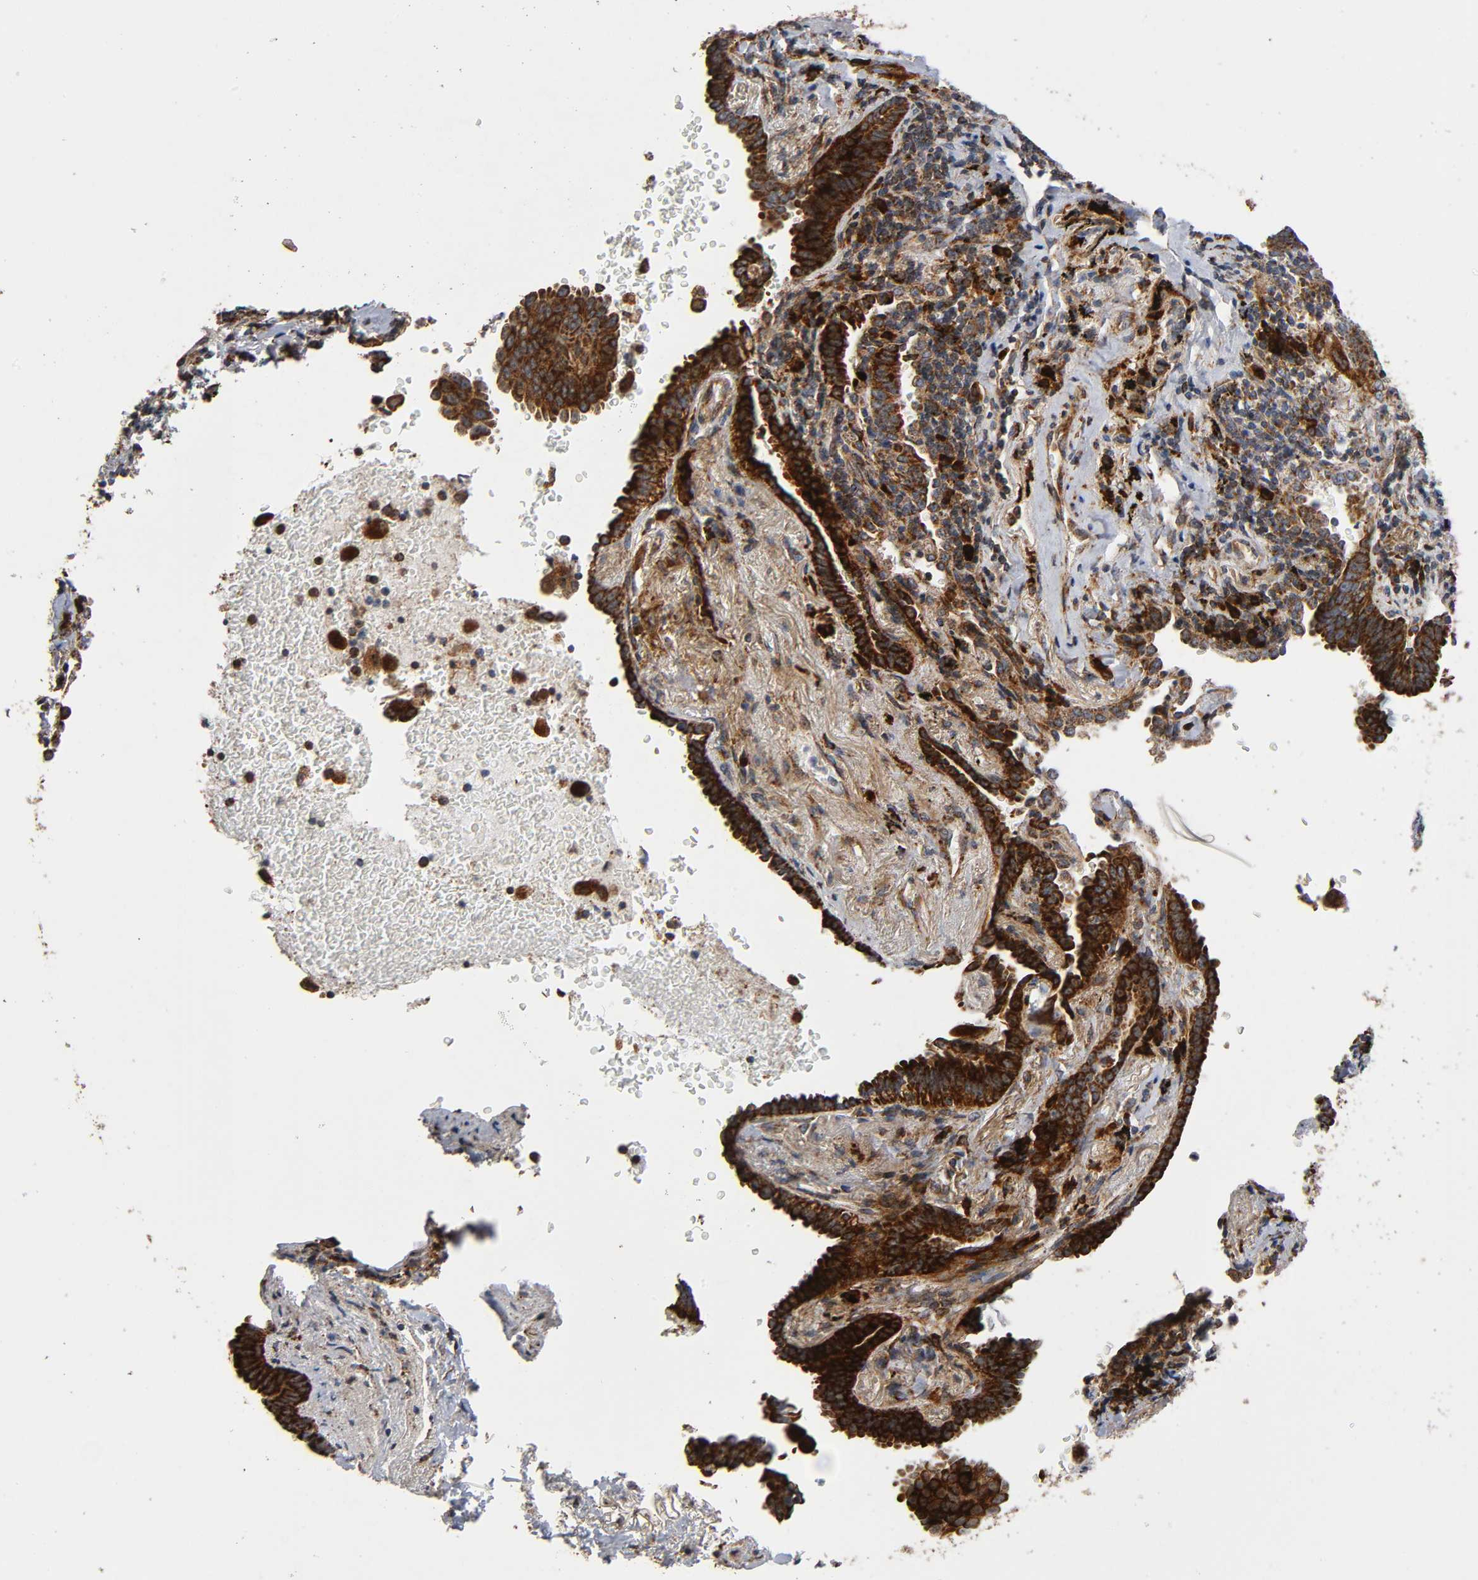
{"staining": {"intensity": "strong", "quantity": "25%-75%", "location": "cytoplasmic/membranous"}, "tissue": "lung cancer", "cell_type": "Tumor cells", "image_type": "cancer", "snomed": [{"axis": "morphology", "description": "Adenocarcinoma, NOS"}, {"axis": "topography", "description": "Lung"}], "caption": "This photomicrograph reveals IHC staining of adenocarcinoma (lung), with high strong cytoplasmic/membranous positivity in about 25%-75% of tumor cells.", "gene": "MAP3K1", "patient": {"sex": "female", "age": 64}}